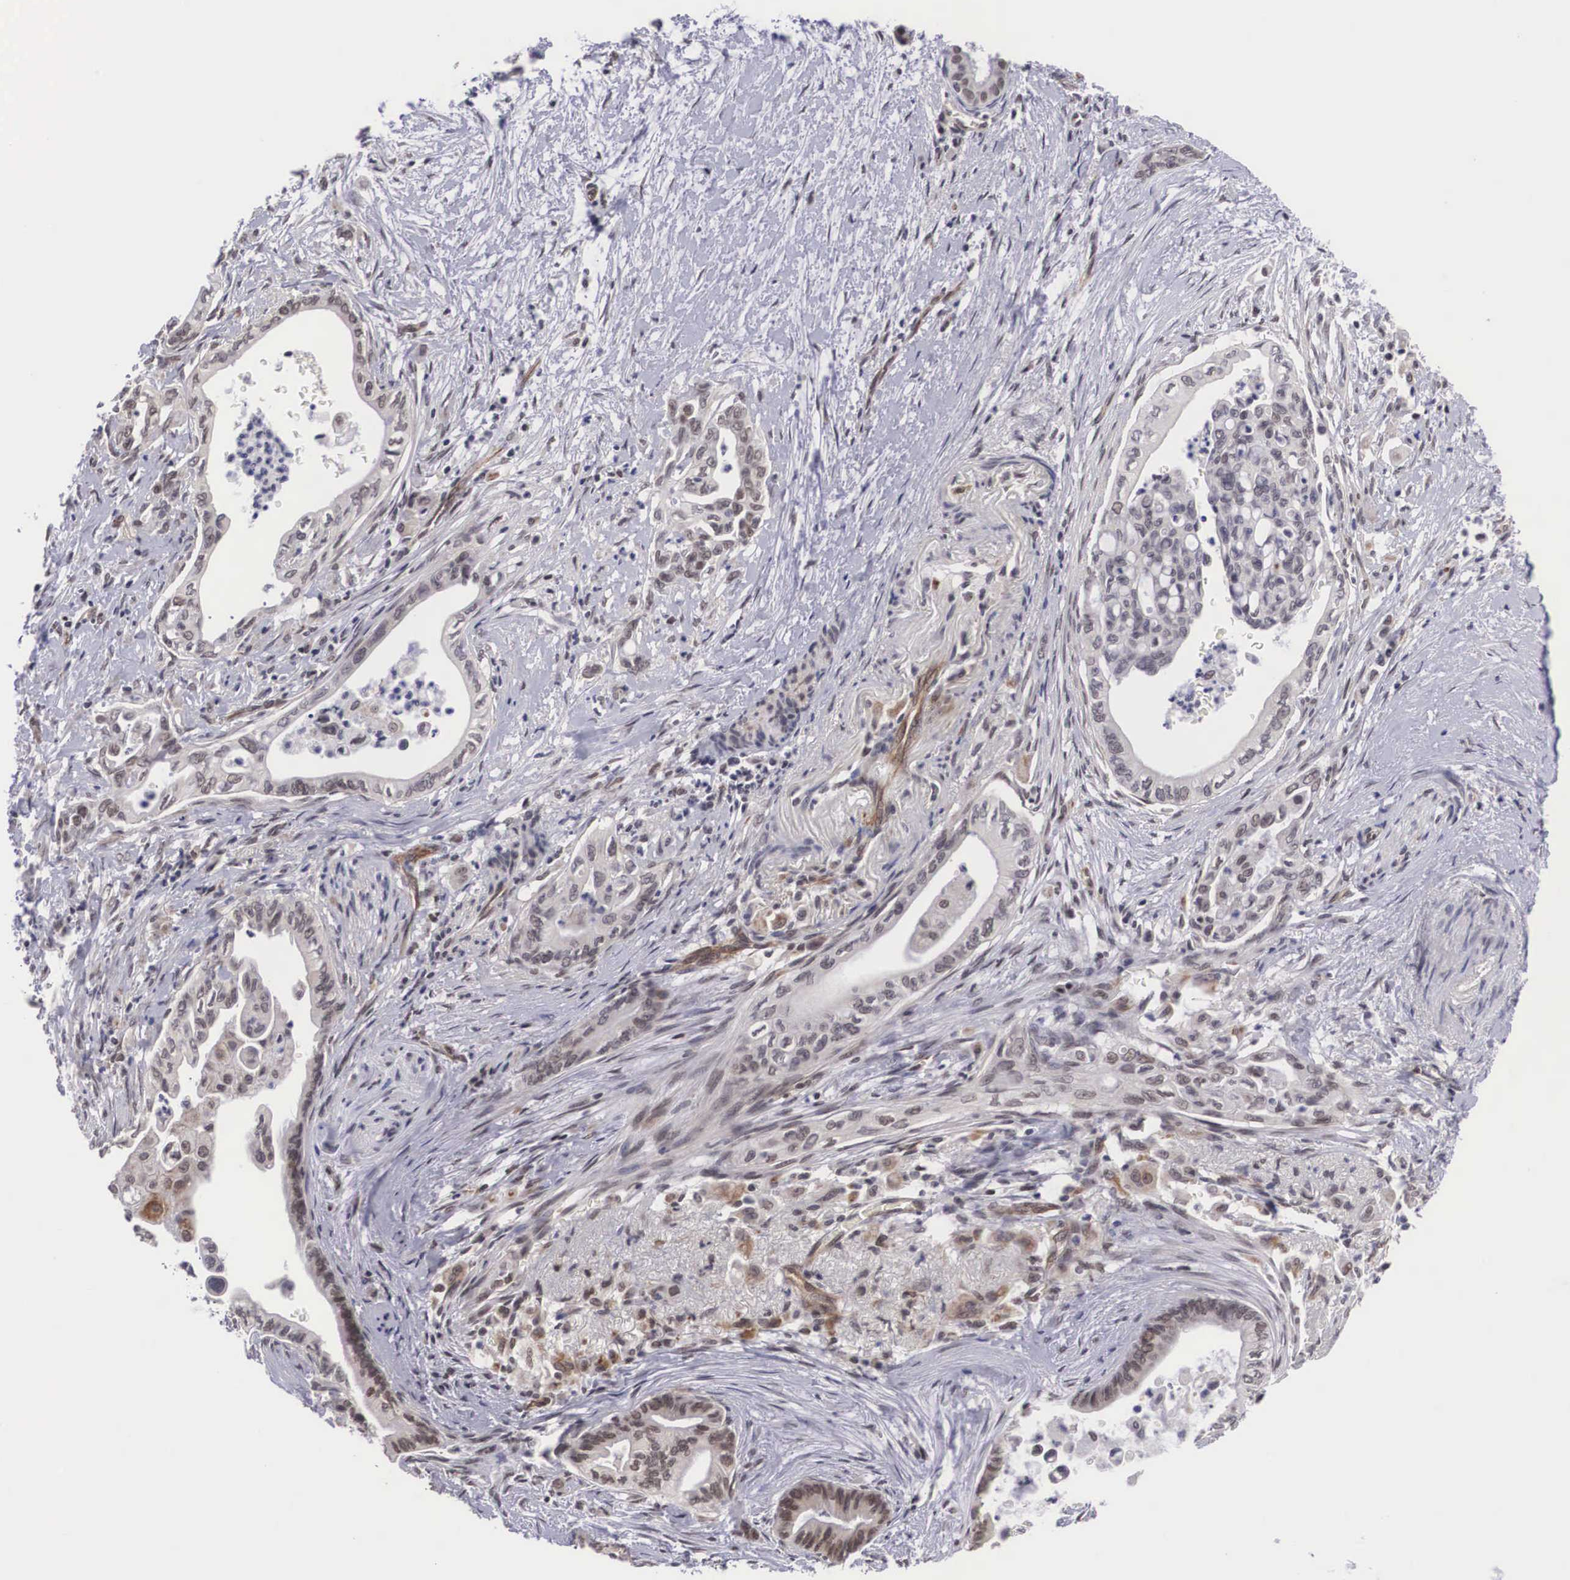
{"staining": {"intensity": "weak", "quantity": "<25%", "location": "nuclear"}, "tissue": "pancreatic cancer", "cell_type": "Tumor cells", "image_type": "cancer", "snomed": [{"axis": "morphology", "description": "Adenocarcinoma, NOS"}, {"axis": "topography", "description": "Pancreas"}], "caption": "DAB (3,3'-diaminobenzidine) immunohistochemical staining of adenocarcinoma (pancreatic) shows no significant staining in tumor cells. (Stains: DAB (3,3'-diaminobenzidine) IHC with hematoxylin counter stain, Microscopy: brightfield microscopy at high magnification).", "gene": "MORC2", "patient": {"sex": "female", "age": 66}}